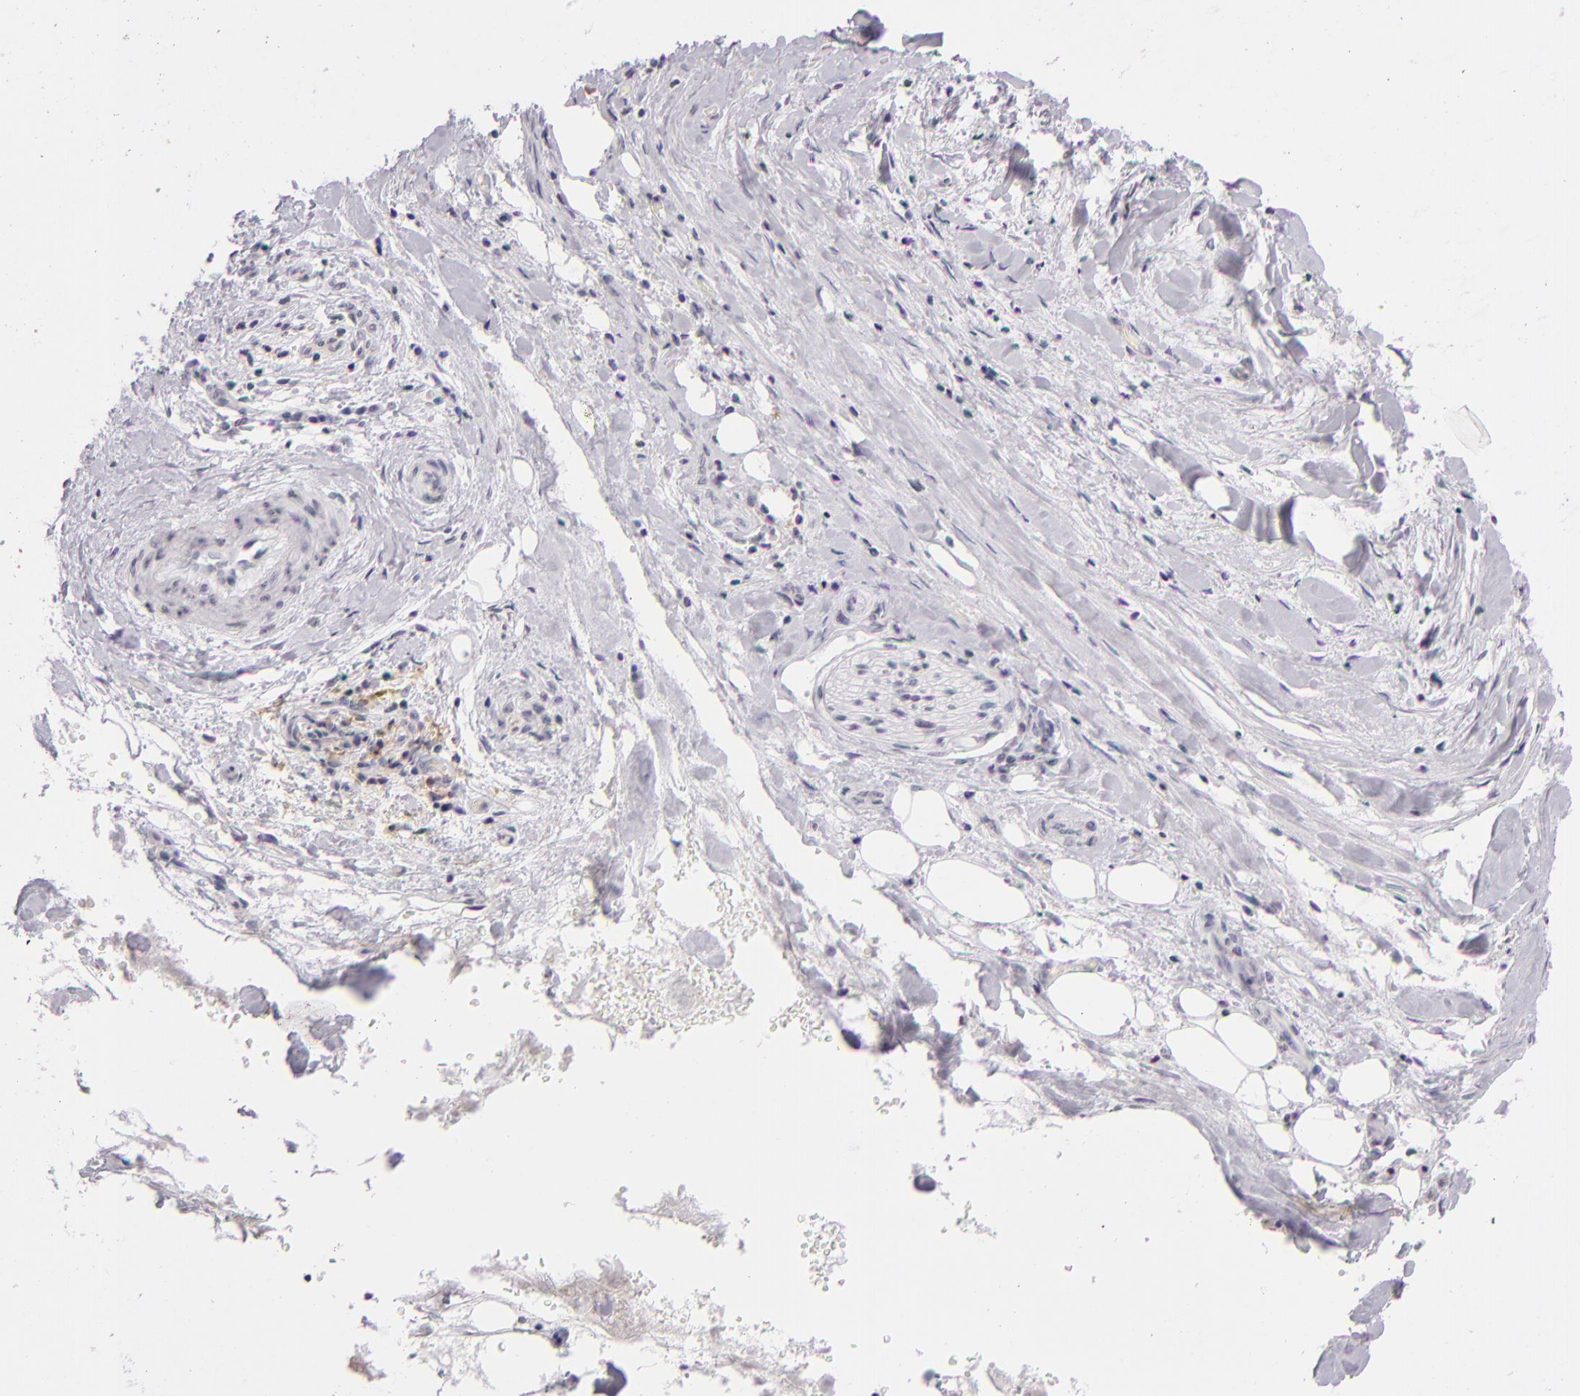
{"staining": {"intensity": "negative", "quantity": "none", "location": "none"}, "tissue": "liver cancer", "cell_type": "Tumor cells", "image_type": "cancer", "snomed": [{"axis": "morphology", "description": "Cholangiocarcinoma"}, {"axis": "topography", "description": "Liver"}], "caption": "IHC histopathology image of neoplastic tissue: human cholangiocarcinoma (liver) stained with DAB demonstrates no significant protein staining in tumor cells.", "gene": "CD40", "patient": {"sex": "male", "age": 58}}